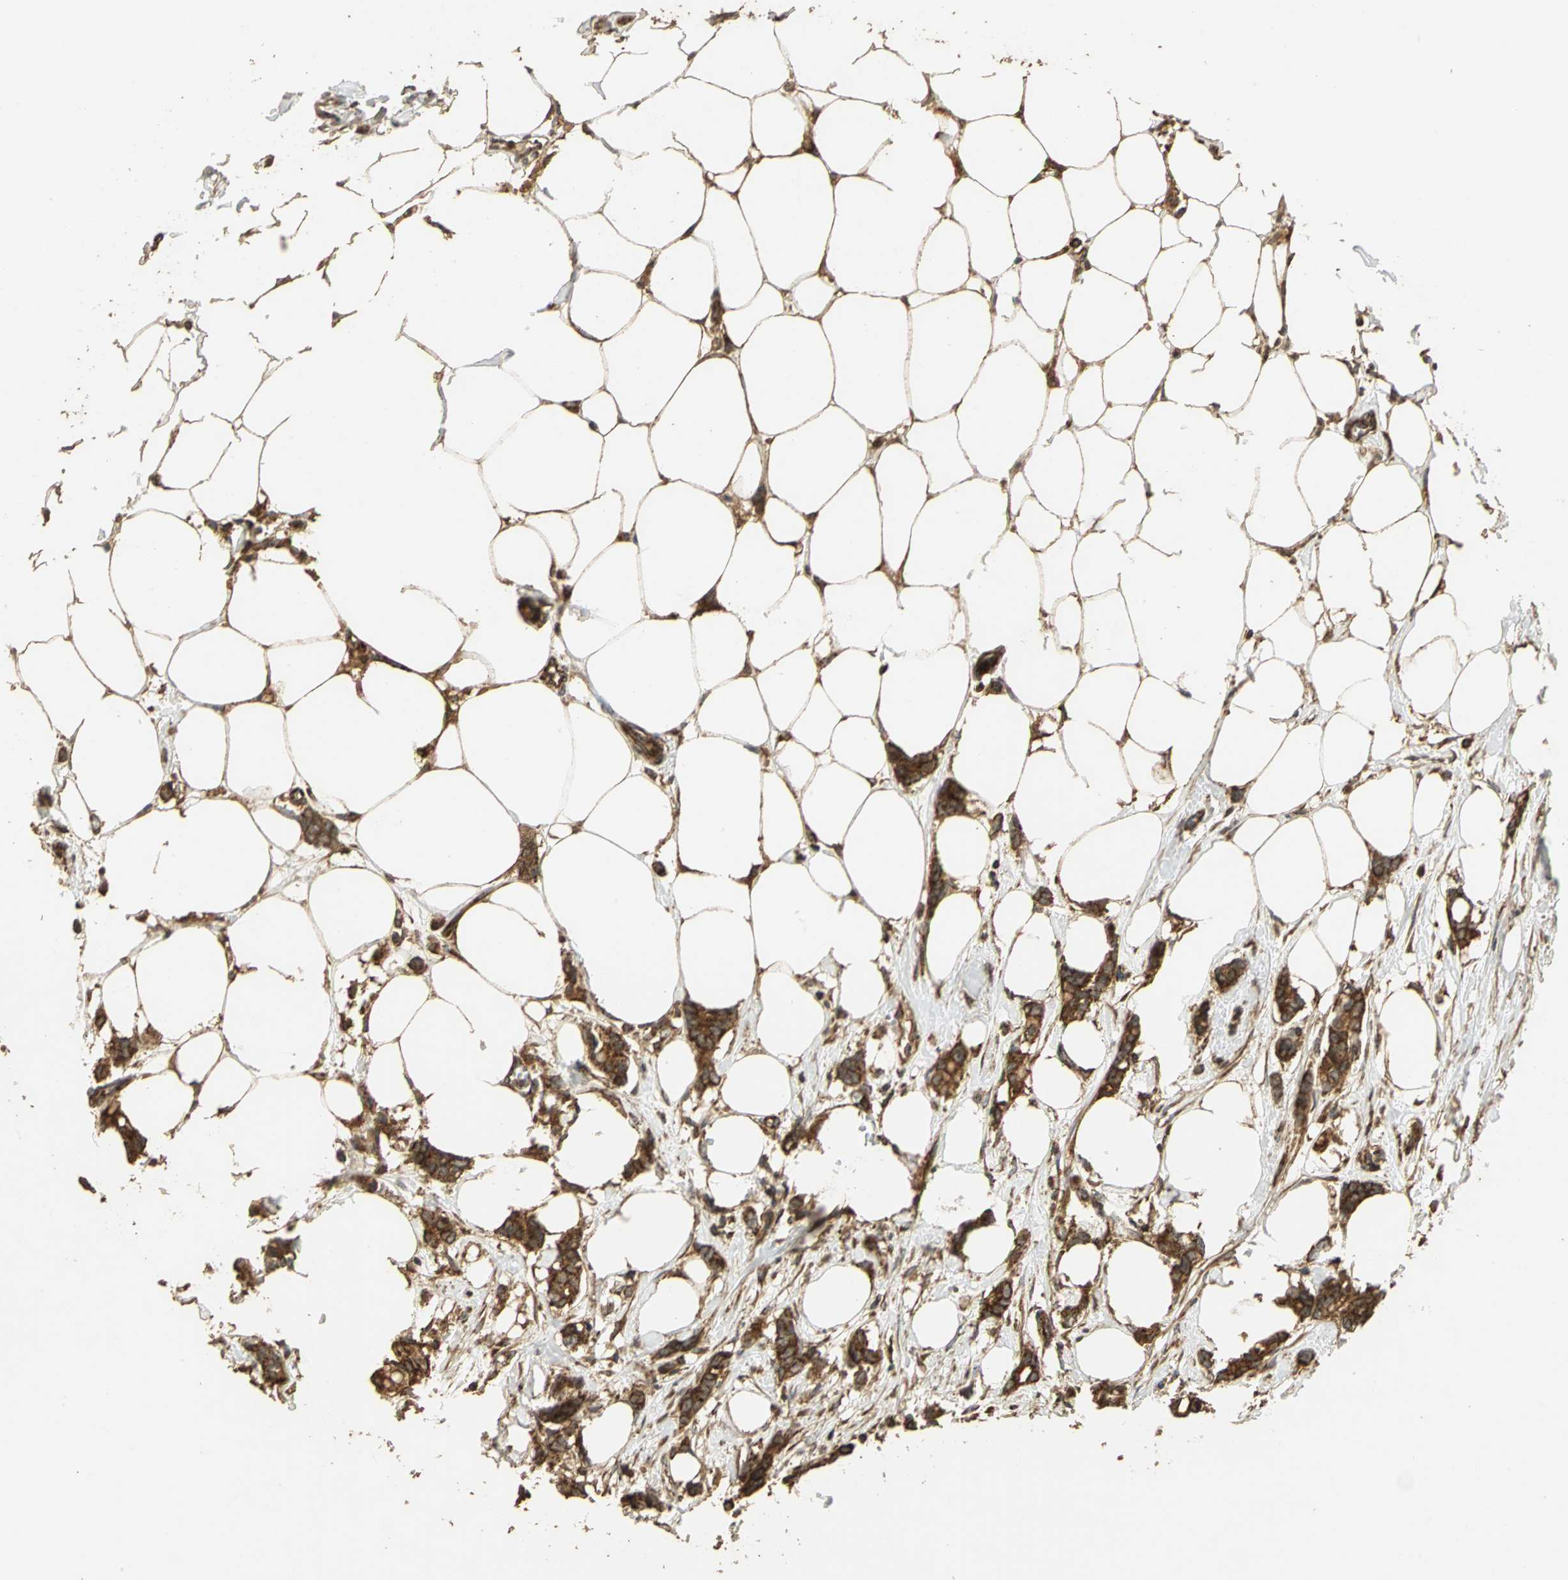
{"staining": {"intensity": "strong", "quantity": ">75%", "location": "cytoplasmic/membranous"}, "tissue": "breast cancer", "cell_type": "Tumor cells", "image_type": "cancer", "snomed": [{"axis": "morphology", "description": "Duct carcinoma"}, {"axis": "topography", "description": "Breast"}], "caption": "DAB immunohistochemical staining of intraductal carcinoma (breast) exhibits strong cytoplasmic/membranous protein expression in approximately >75% of tumor cells. Using DAB (3,3'-diaminobenzidine) (brown) and hematoxylin (blue) stains, captured at high magnification using brightfield microscopy.", "gene": "KANK1", "patient": {"sex": "female", "age": 84}}